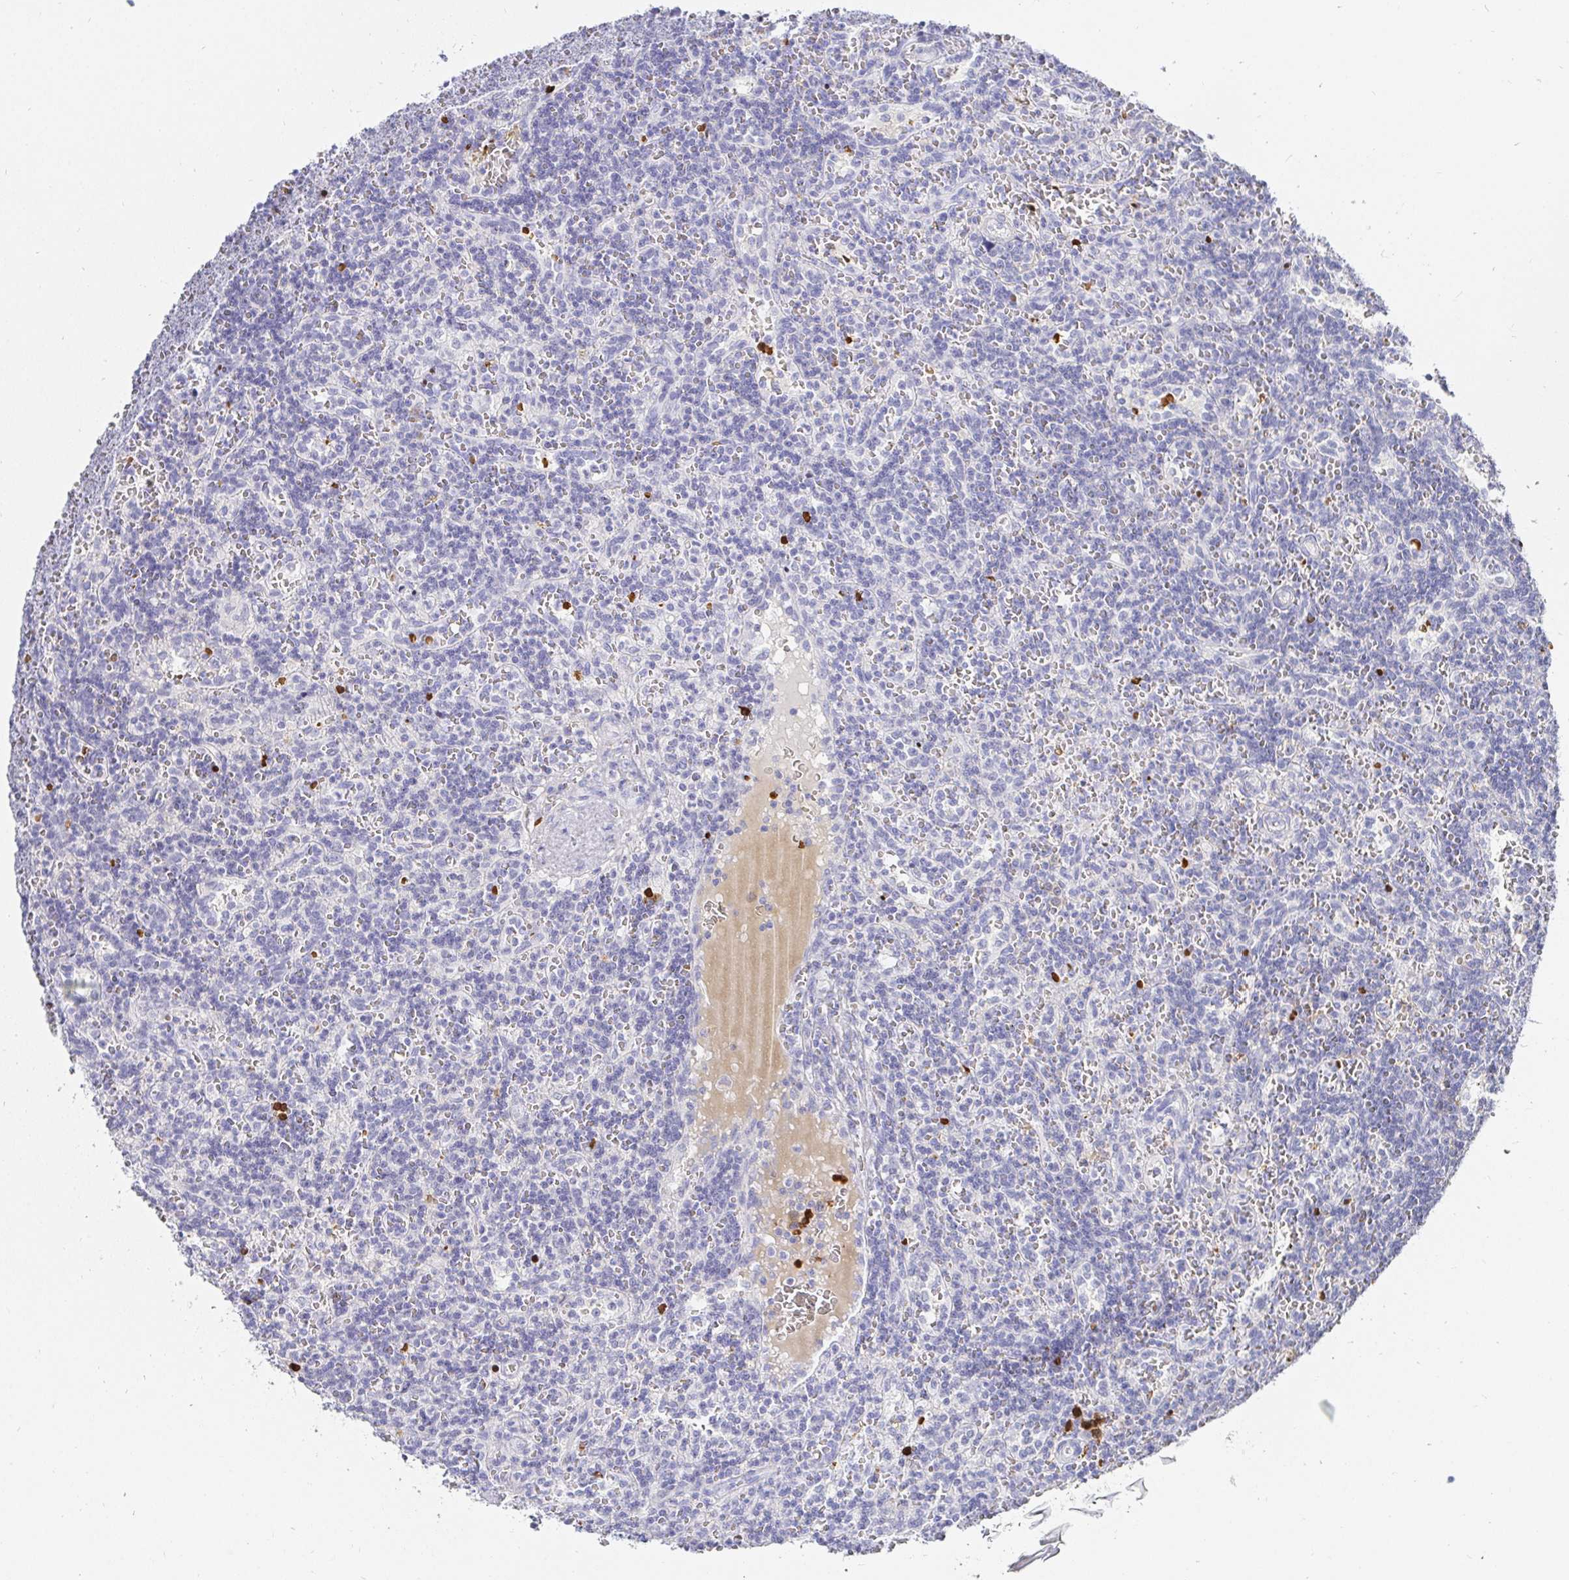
{"staining": {"intensity": "negative", "quantity": "none", "location": "none"}, "tissue": "lymphoma", "cell_type": "Tumor cells", "image_type": "cancer", "snomed": [{"axis": "morphology", "description": "Malignant lymphoma, non-Hodgkin's type, Low grade"}, {"axis": "topography", "description": "Spleen"}], "caption": "Immunohistochemistry micrograph of neoplastic tissue: human low-grade malignant lymphoma, non-Hodgkin's type stained with DAB (3,3'-diaminobenzidine) exhibits no significant protein expression in tumor cells.", "gene": "FGF21", "patient": {"sex": "male", "age": 73}}